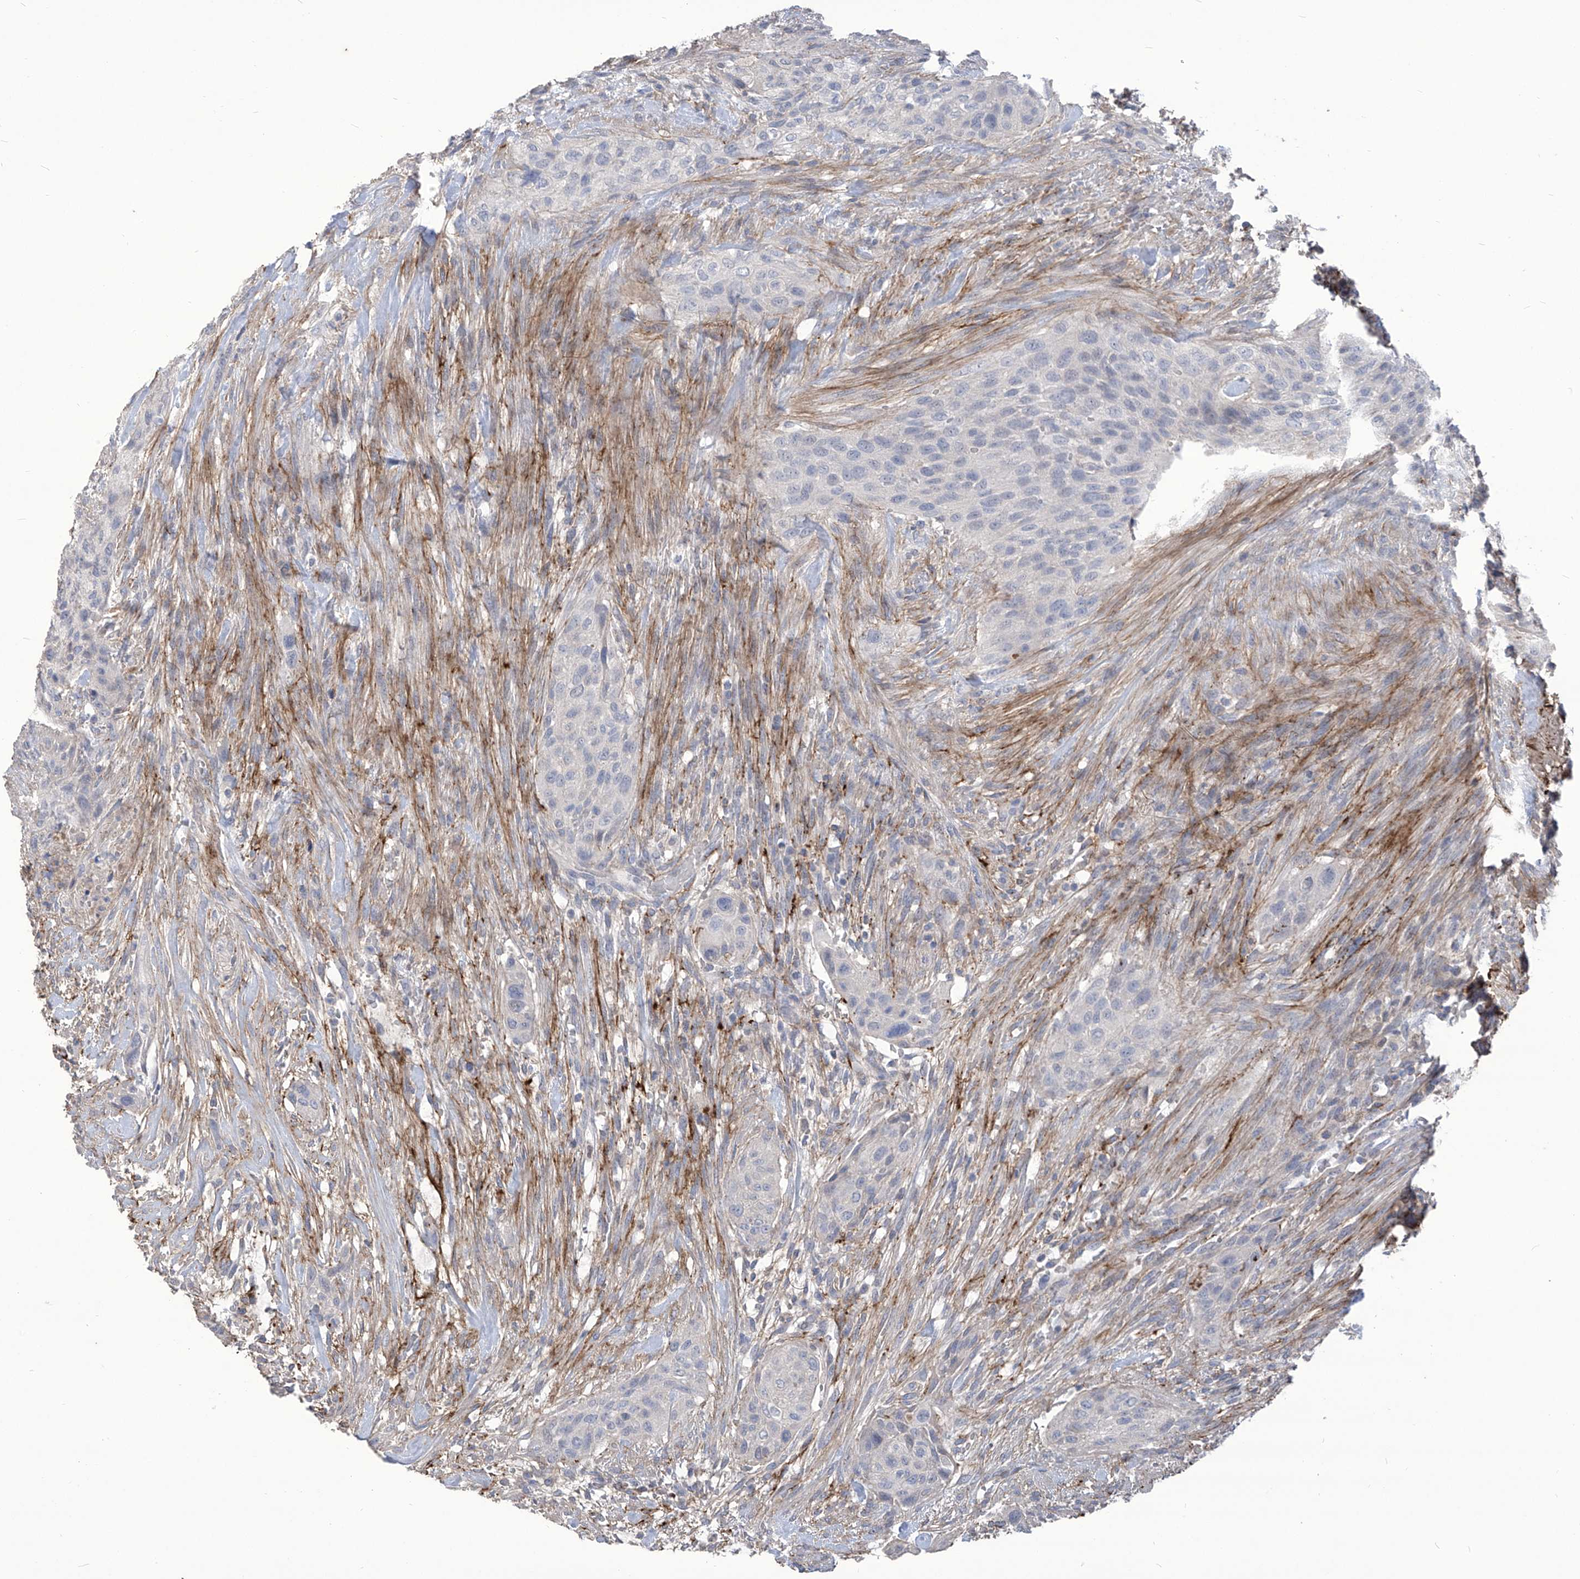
{"staining": {"intensity": "negative", "quantity": "none", "location": "none"}, "tissue": "urothelial cancer", "cell_type": "Tumor cells", "image_type": "cancer", "snomed": [{"axis": "morphology", "description": "Urothelial carcinoma, High grade"}, {"axis": "topography", "description": "Urinary bladder"}], "caption": "DAB (3,3'-diaminobenzidine) immunohistochemical staining of human urothelial carcinoma (high-grade) exhibits no significant positivity in tumor cells.", "gene": "TXNIP", "patient": {"sex": "male", "age": 35}}